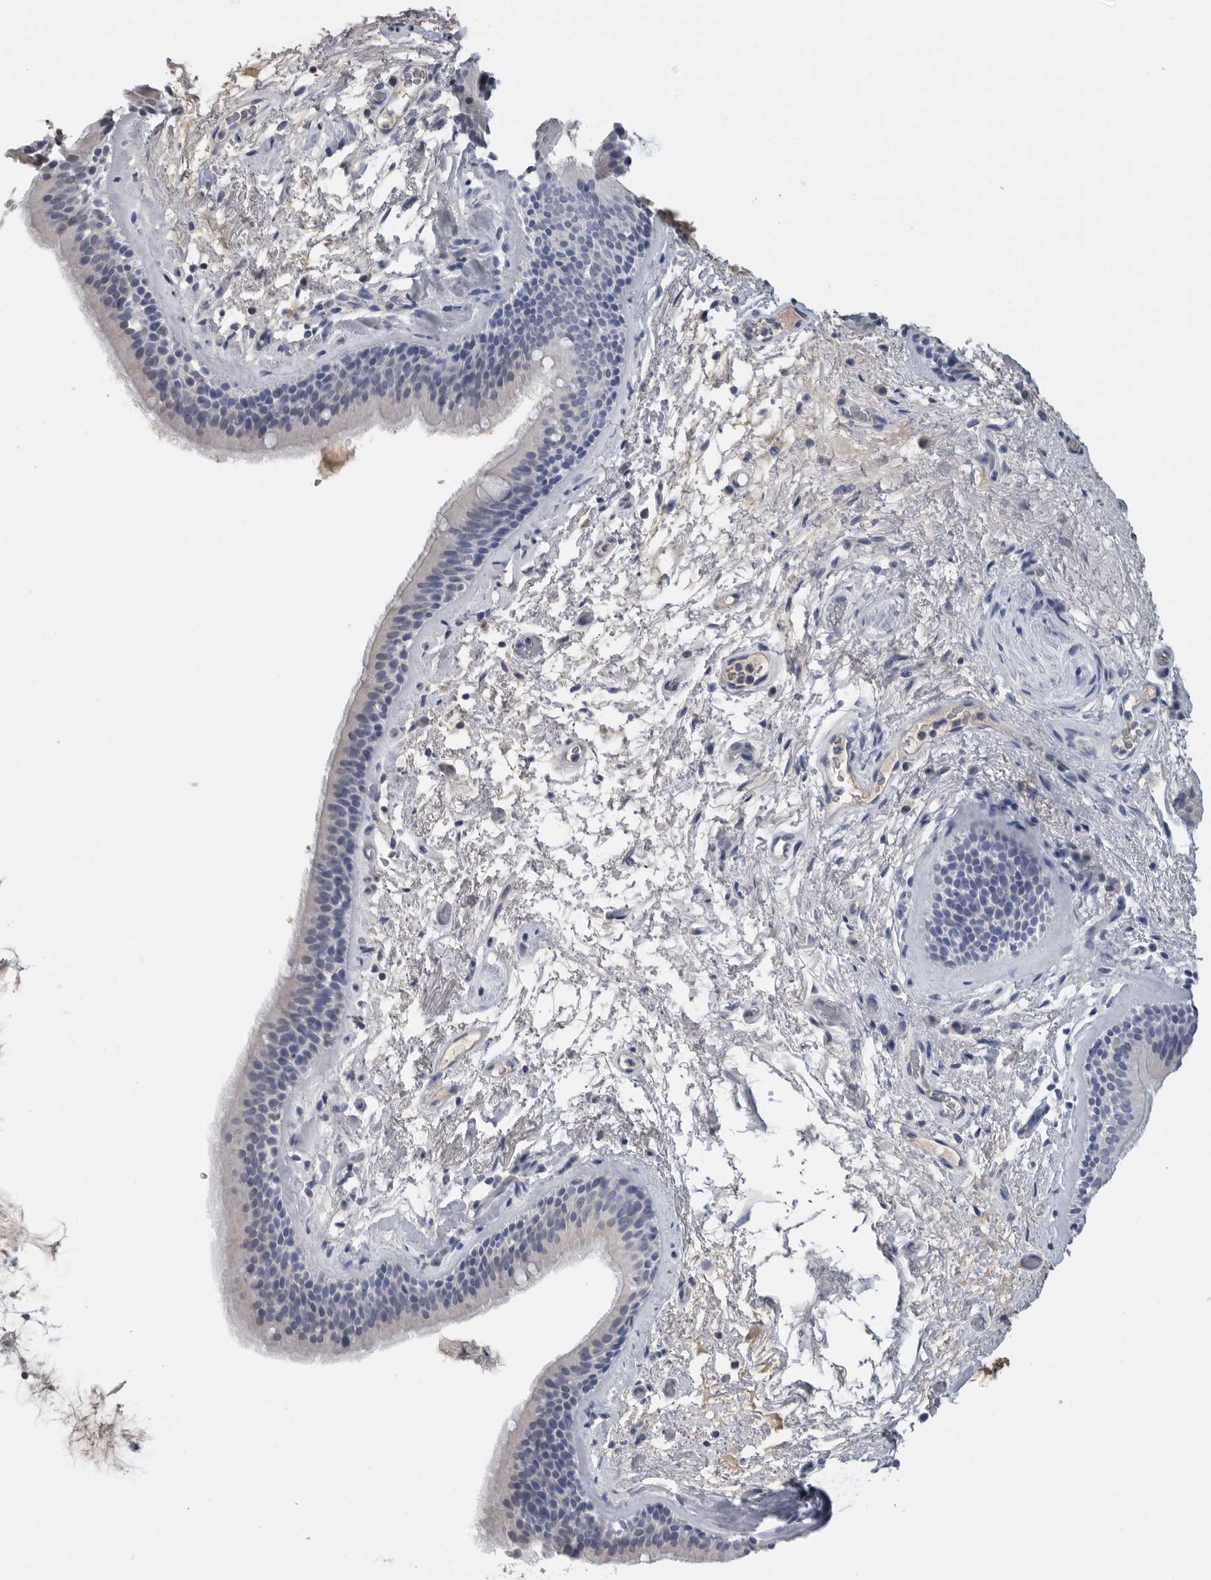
{"staining": {"intensity": "negative", "quantity": "none", "location": "none"}, "tissue": "bronchus", "cell_type": "Respiratory epithelial cells", "image_type": "normal", "snomed": [{"axis": "morphology", "description": "Normal tissue, NOS"}, {"axis": "topography", "description": "Cartilage tissue"}], "caption": "The histopathology image shows no staining of respiratory epithelial cells in normal bronchus. (Stains: DAB immunohistochemistry with hematoxylin counter stain, Microscopy: brightfield microscopy at high magnification).", "gene": "FABP6", "patient": {"sex": "female", "age": 63}}